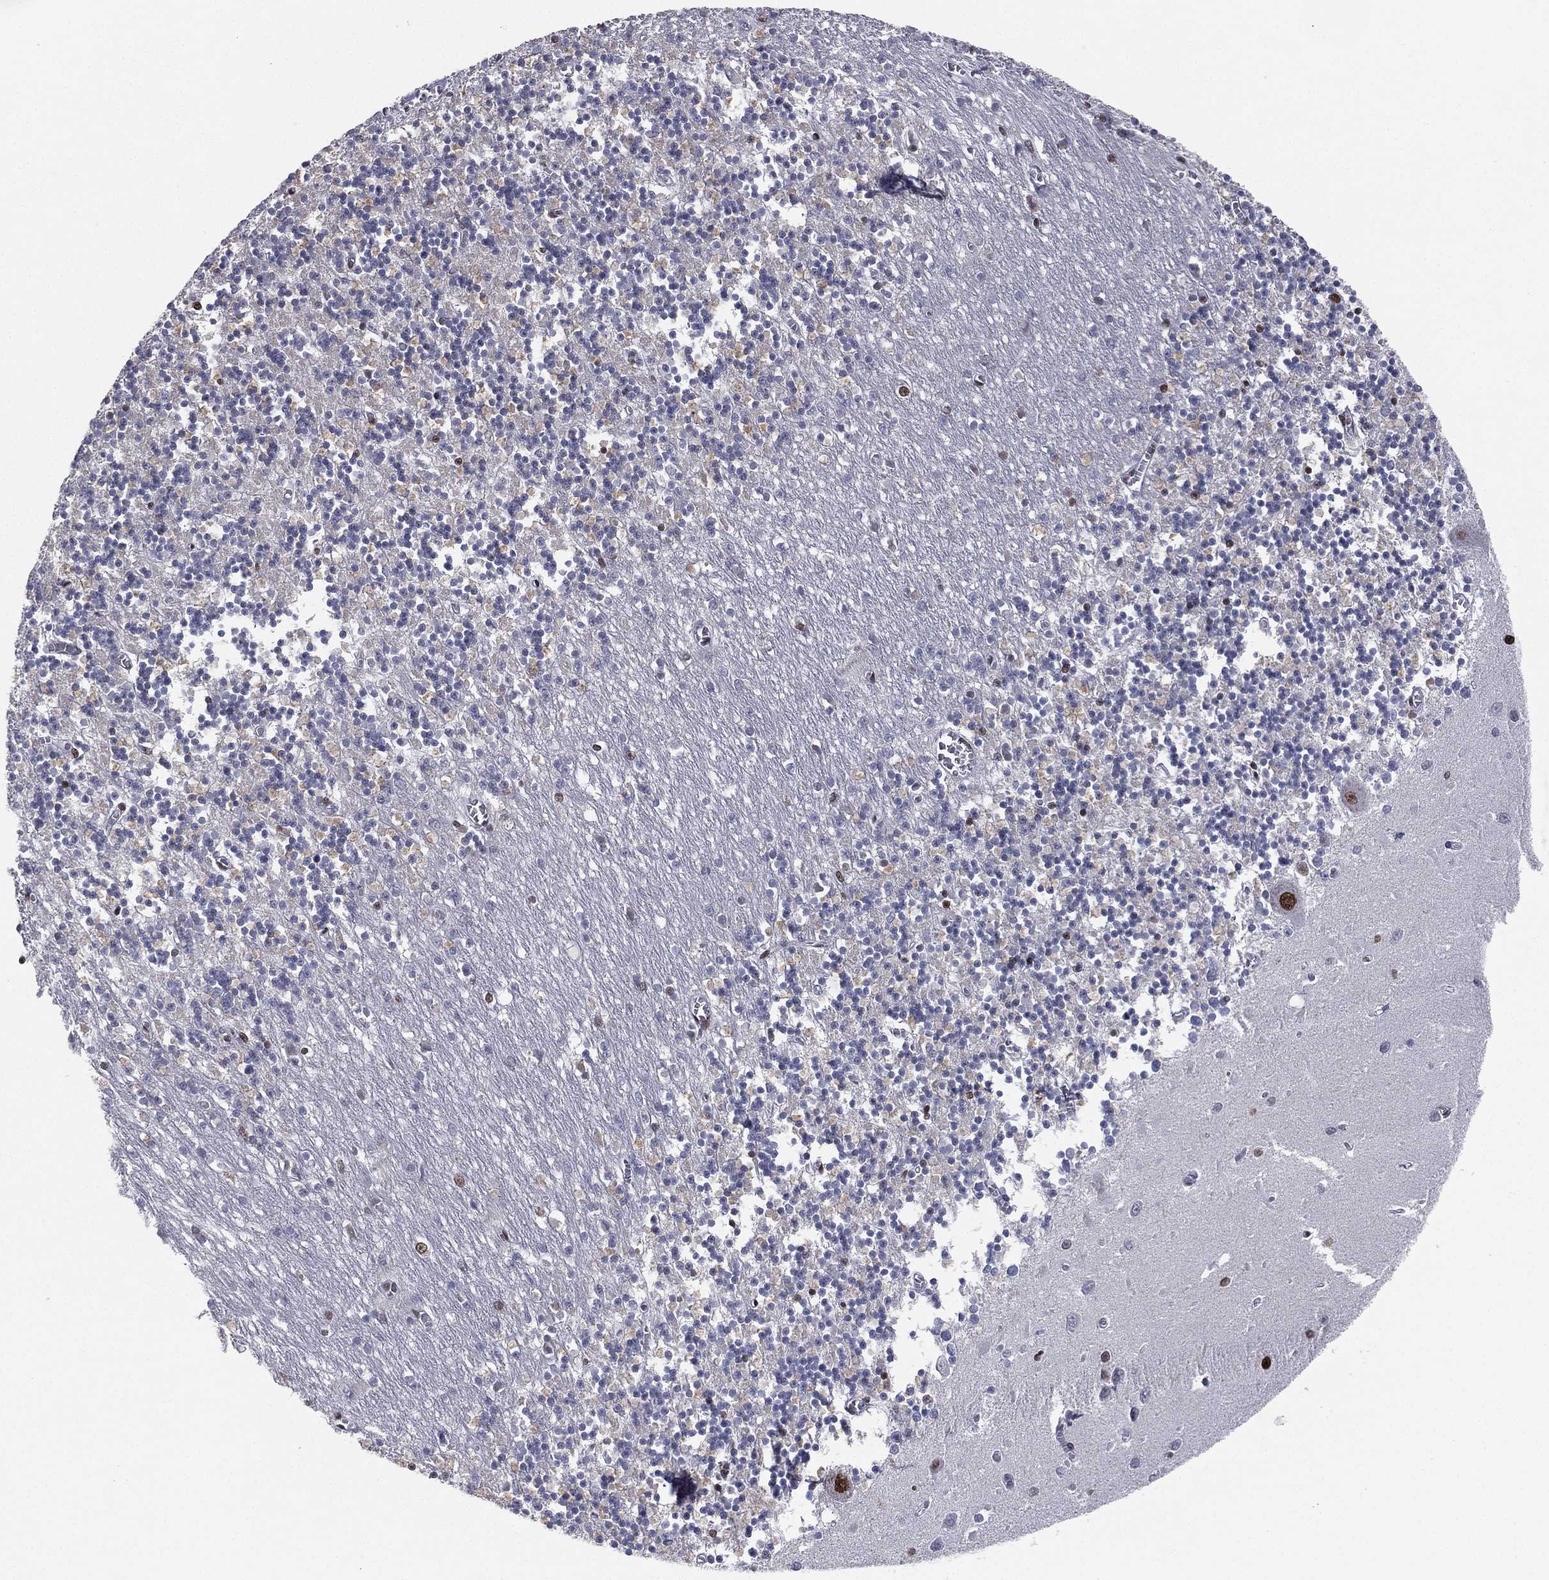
{"staining": {"intensity": "moderate", "quantity": "<25%", "location": "nuclear"}, "tissue": "cerebellum", "cell_type": "Cells in granular layer", "image_type": "normal", "snomed": [{"axis": "morphology", "description": "Normal tissue, NOS"}, {"axis": "topography", "description": "Cerebellum"}], "caption": "Moderate nuclear expression for a protein is appreciated in about <25% of cells in granular layer of benign cerebellum using IHC.", "gene": "RTF1", "patient": {"sex": "female", "age": 64}}